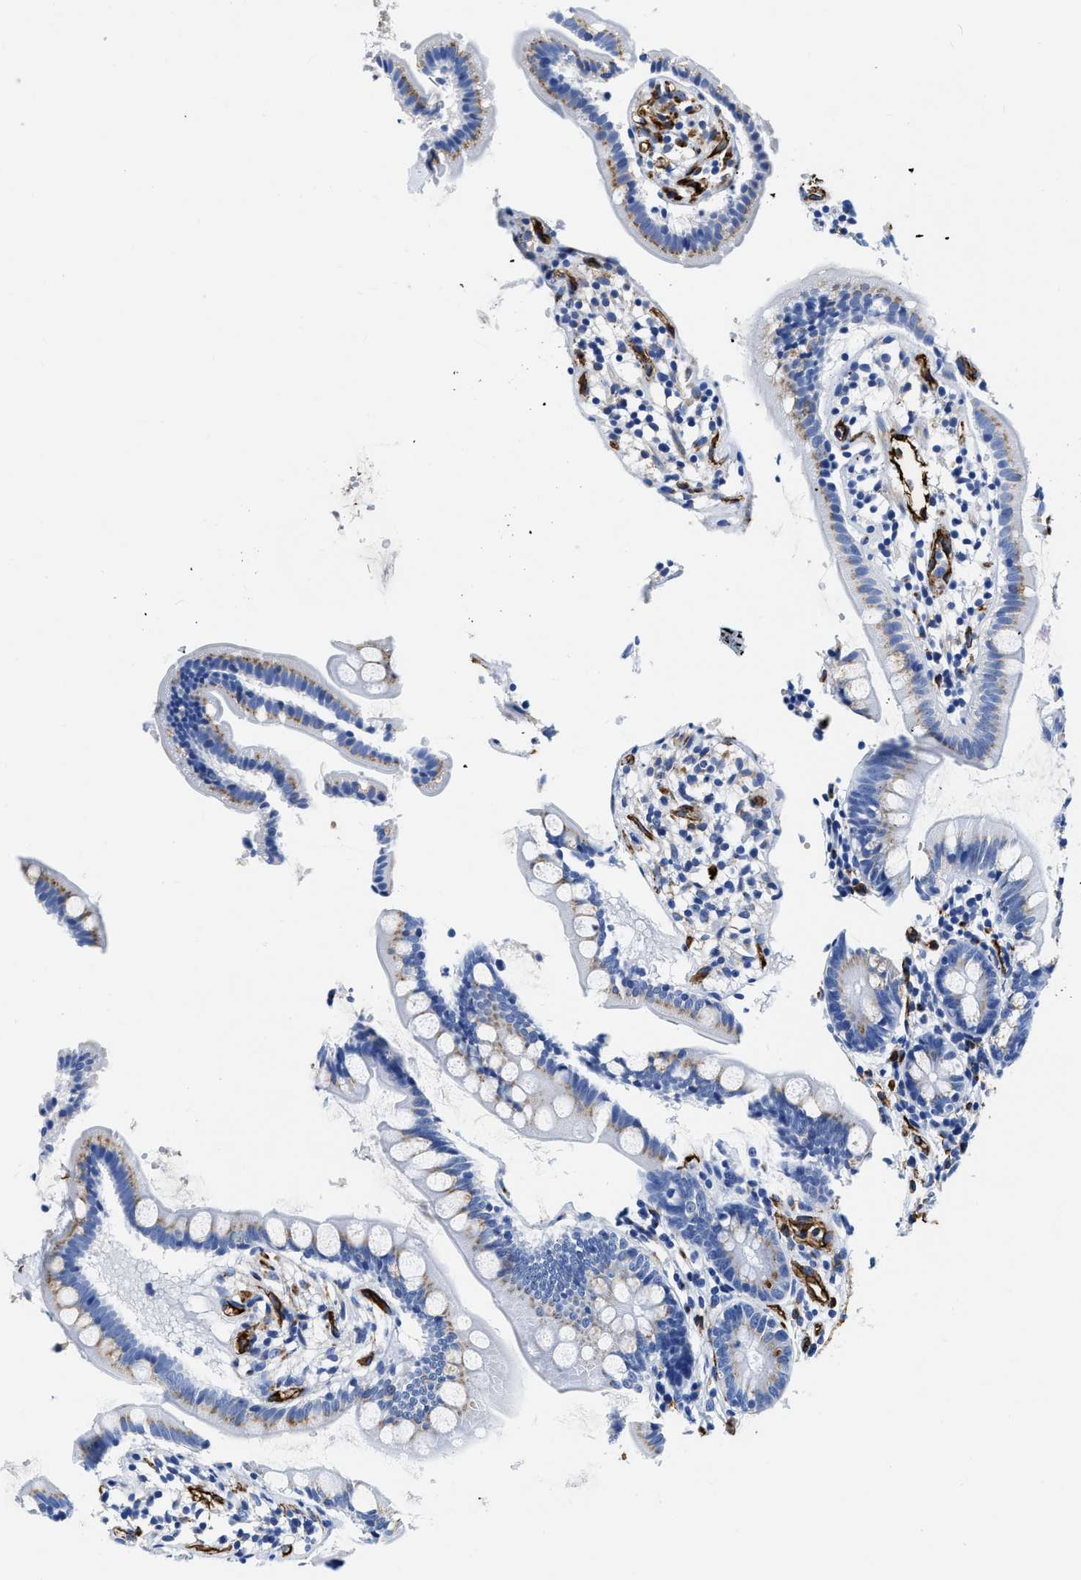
{"staining": {"intensity": "moderate", "quantity": "<25%", "location": "cytoplasmic/membranous"}, "tissue": "small intestine", "cell_type": "Glandular cells", "image_type": "normal", "snomed": [{"axis": "morphology", "description": "Normal tissue, NOS"}, {"axis": "topography", "description": "Small intestine"}], "caption": "Glandular cells reveal low levels of moderate cytoplasmic/membranous positivity in approximately <25% of cells in normal human small intestine.", "gene": "TVP23B", "patient": {"sex": "female", "age": 84}}